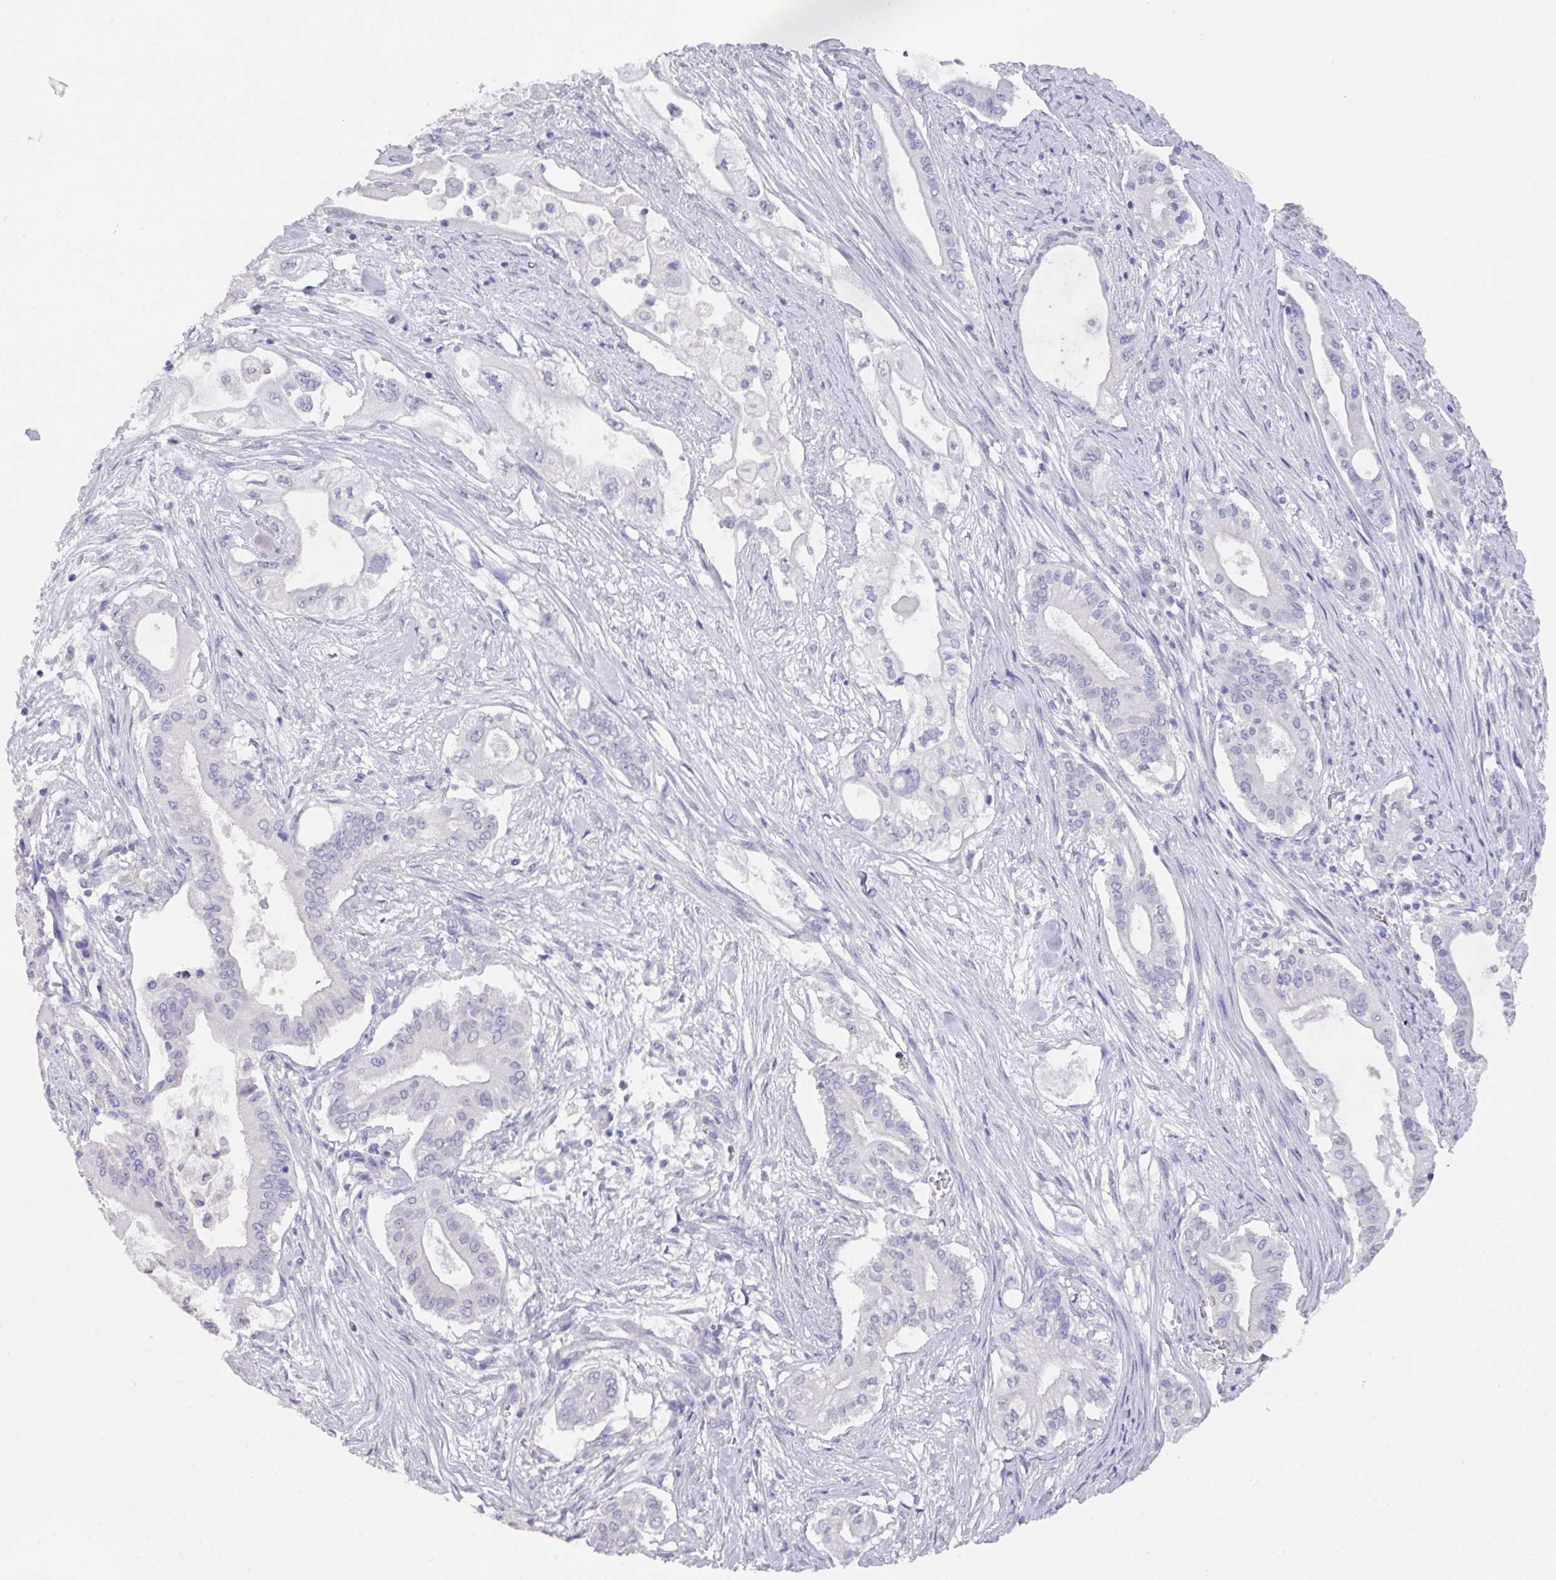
{"staining": {"intensity": "negative", "quantity": "none", "location": "none"}, "tissue": "pancreatic cancer", "cell_type": "Tumor cells", "image_type": "cancer", "snomed": [{"axis": "morphology", "description": "Adenocarcinoma, NOS"}, {"axis": "topography", "description": "Pancreas"}], "caption": "Tumor cells are negative for protein expression in human pancreatic cancer (adenocarcinoma). The staining was performed using DAB to visualize the protein expression in brown, while the nuclei were stained in blue with hematoxylin (Magnification: 20x).", "gene": "DAZL", "patient": {"sex": "female", "age": 68}}